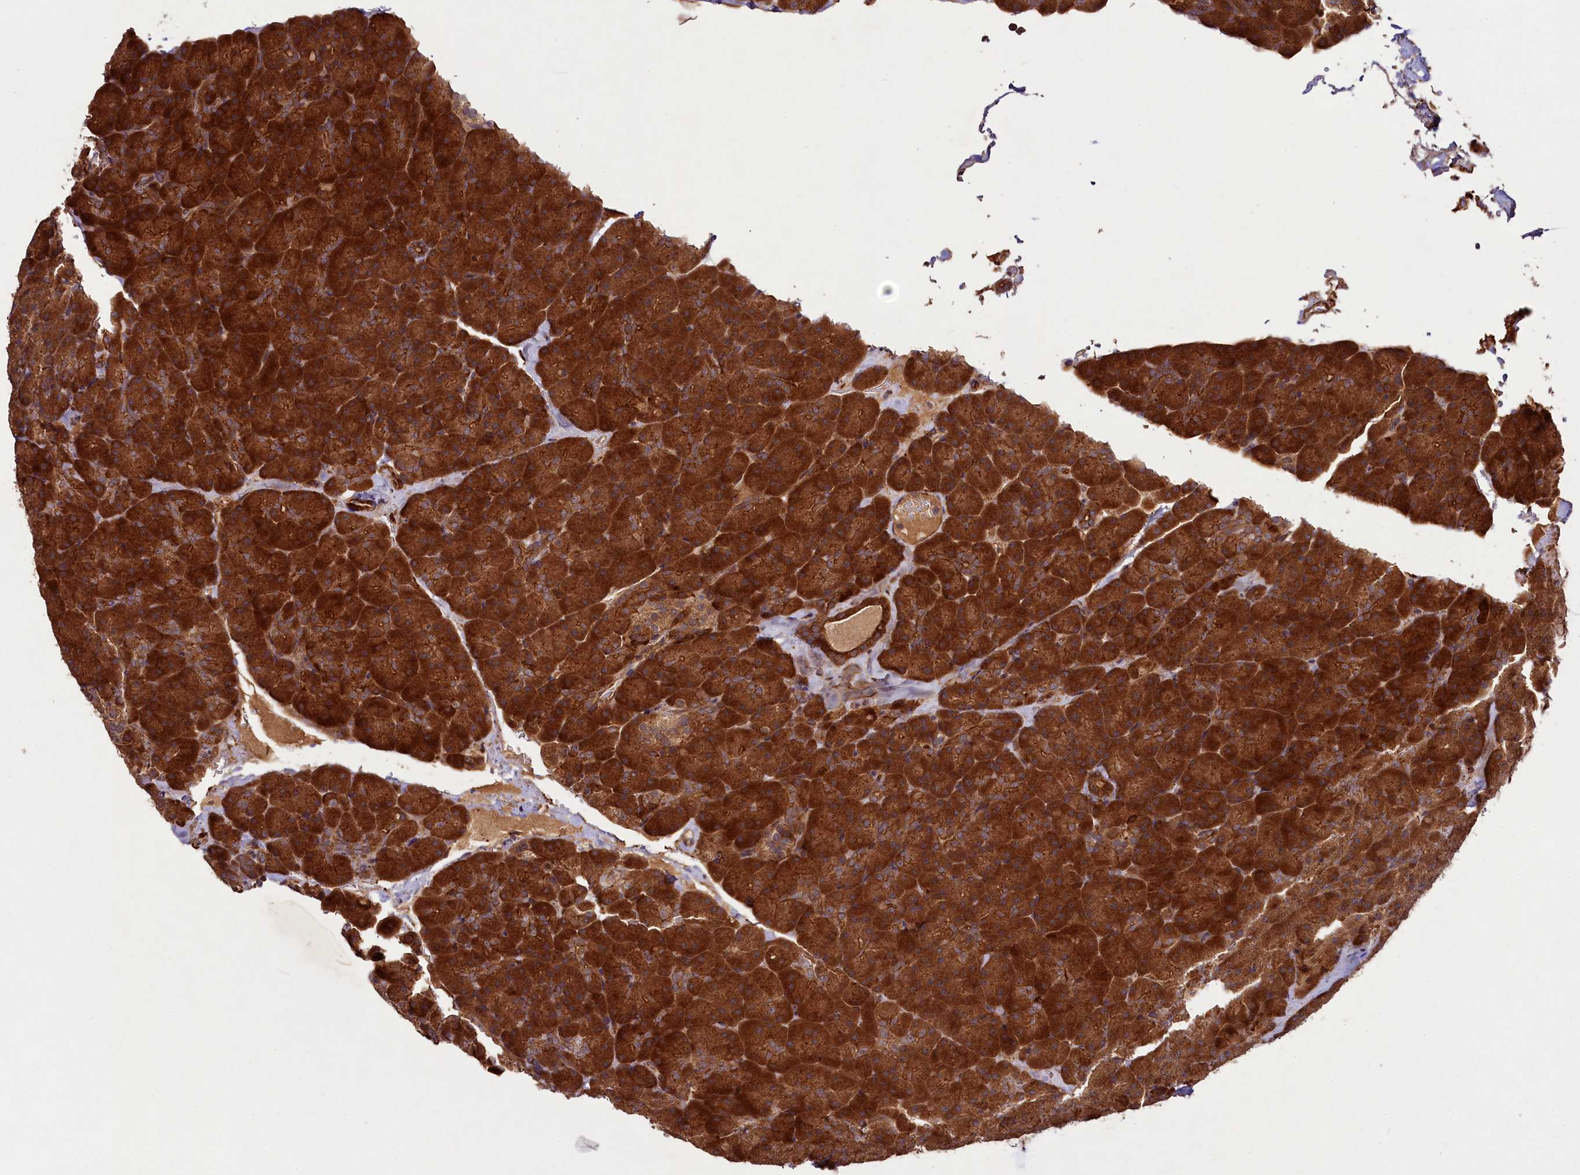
{"staining": {"intensity": "strong", "quantity": ">75%", "location": "cytoplasmic/membranous"}, "tissue": "pancreas", "cell_type": "Exocrine glandular cells", "image_type": "normal", "snomed": [{"axis": "morphology", "description": "Normal tissue, NOS"}, {"axis": "topography", "description": "Pancreas"}], "caption": "Immunohistochemical staining of benign human pancreas demonstrates strong cytoplasmic/membranous protein expression in about >75% of exocrine glandular cells.", "gene": "CCDC102A", "patient": {"sex": "male", "age": 36}}